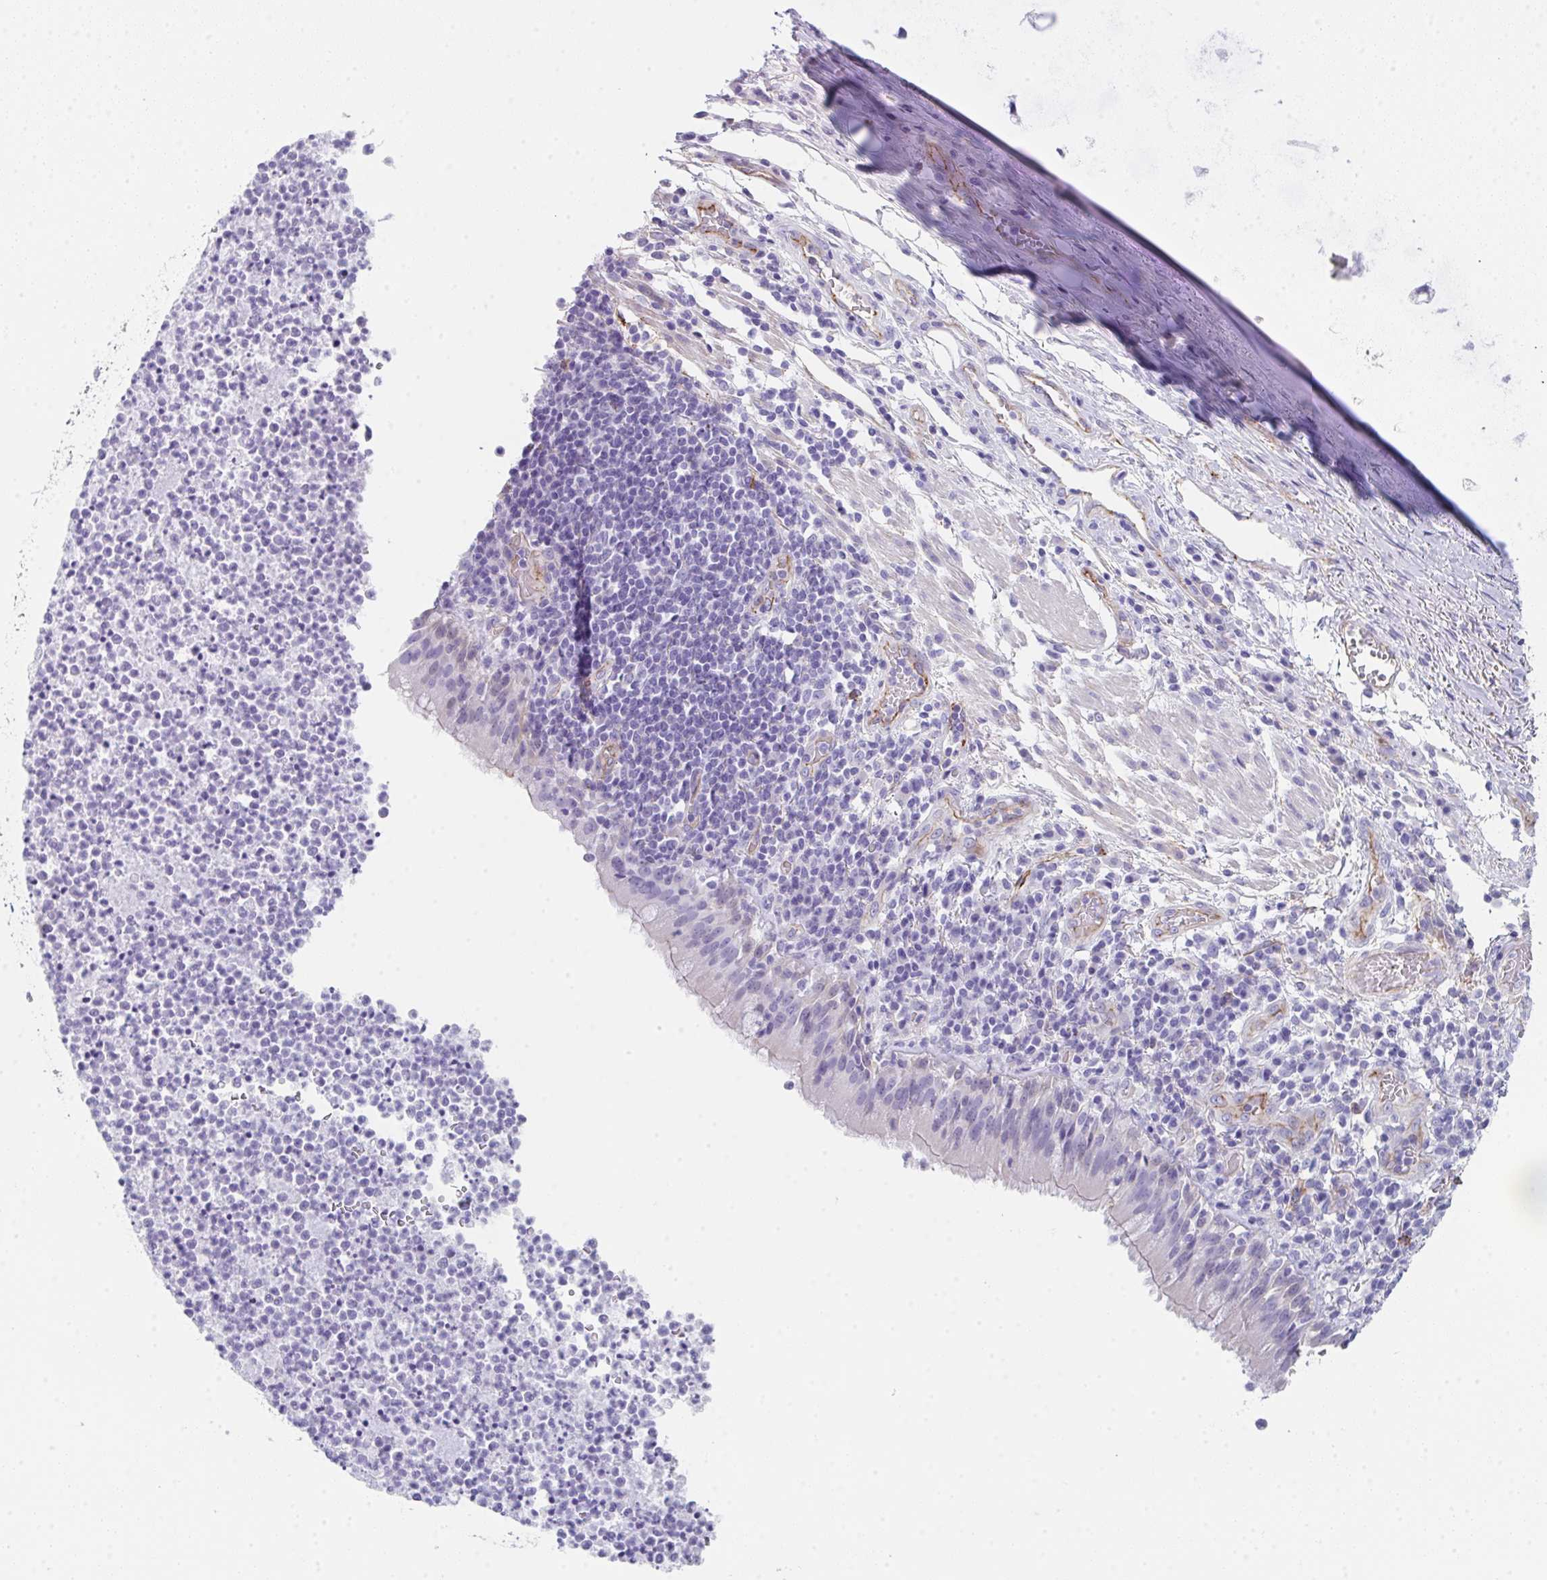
{"staining": {"intensity": "weak", "quantity": "<25%", "location": "cytoplasmic/membranous"}, "tissue": "bronchus", "cell_type": "Respiratory epithelial cells", "image_type": "normal", "snomed": [{"axis": "morphology", "description": "Normal tissue, NOS"}, {"axis": "topography", "description": "Cartilage tissue"}, {"axis": "topography", "description": "Bronchus"}], "caption": "The micrograph displays no staining of respiratory epithelial cells in normal bronchus. Nuclei are stained in blue.", "gene": "DBN1", "patient": {"sex": "male", "age": 56}}